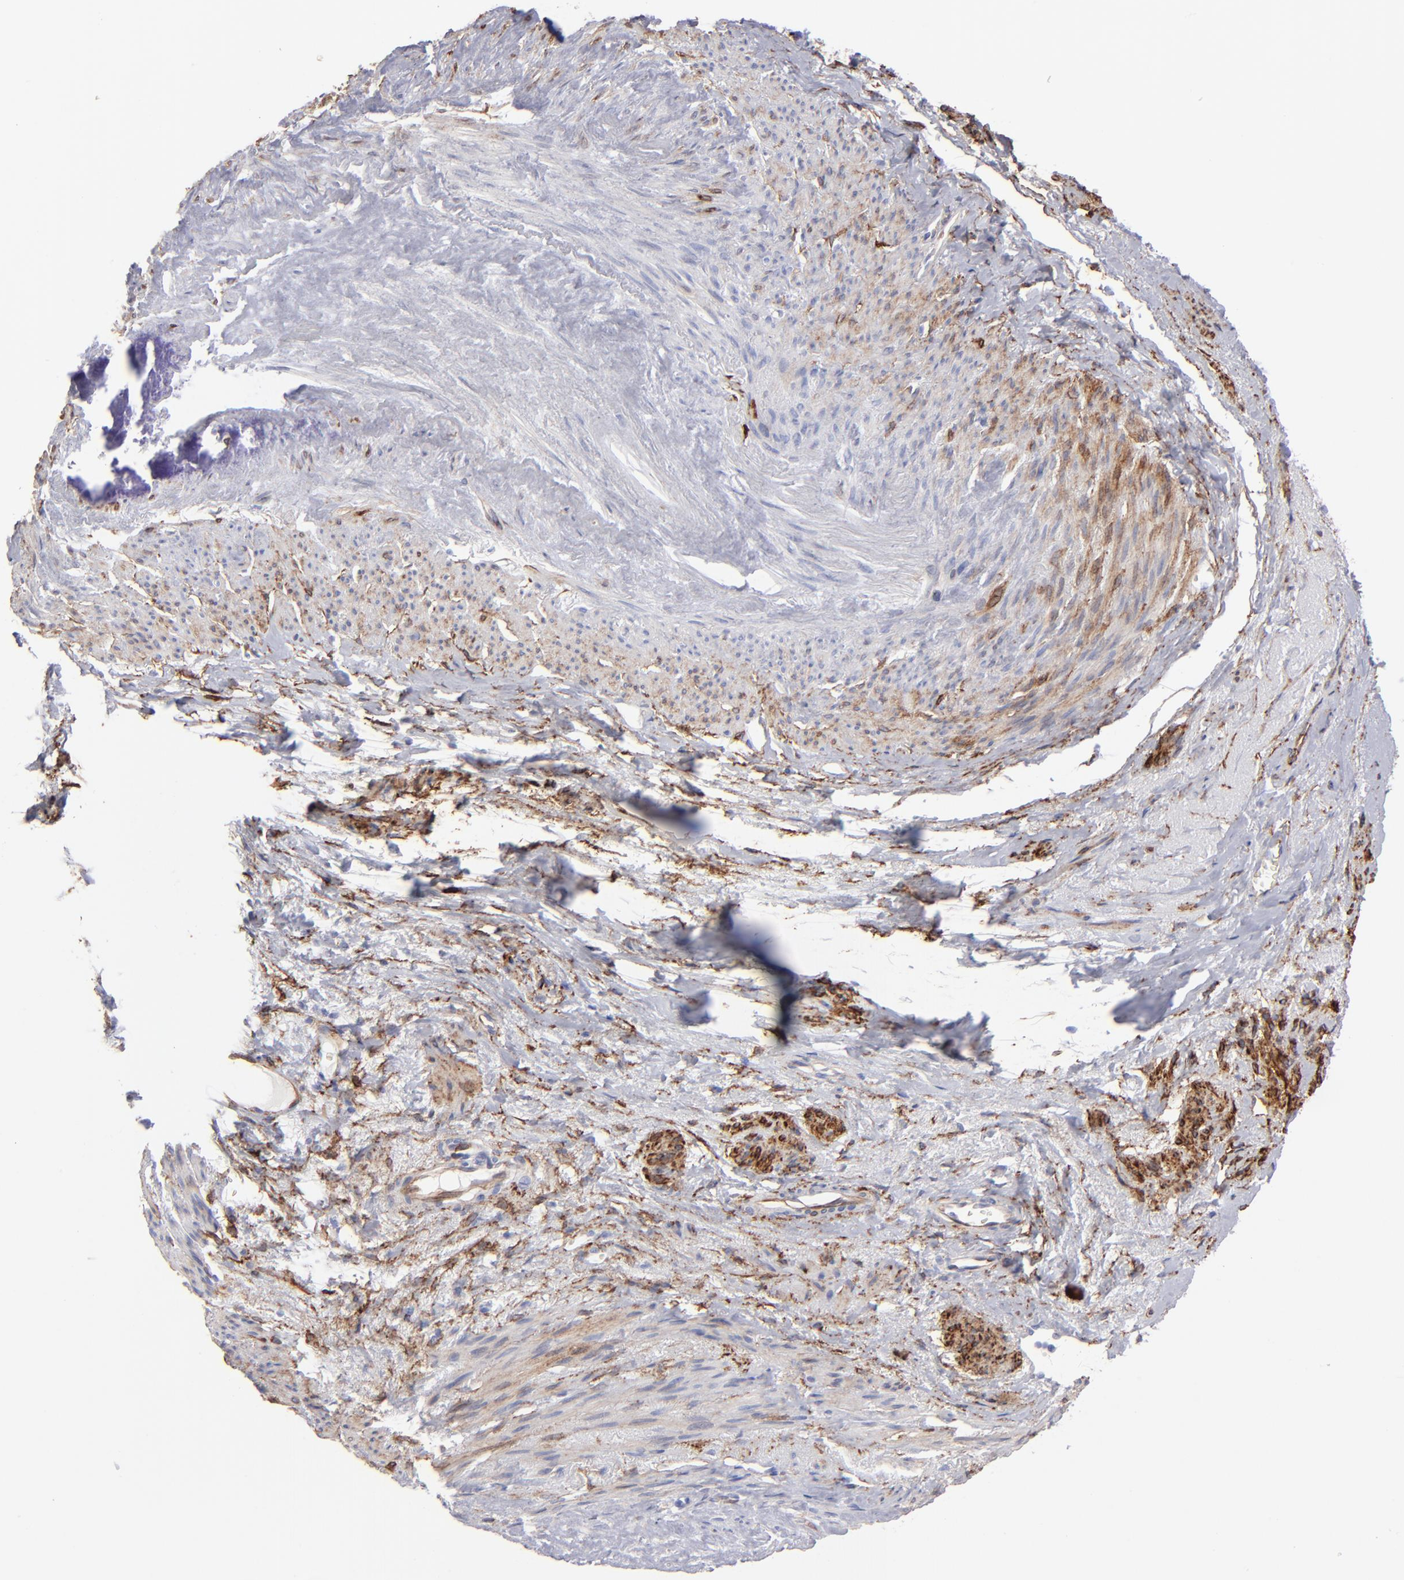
{"staining": {"intensity": "moderate", "quantity": "25%-75%", "location": "cytoplasmic/membranous"}, "tissue": "endometrial cancer", "cell_type": "Tumor cells", "image_type": "cancer", "snomed": [{"axis": "morphology", "description": "Adenocarcinoma, NOS"}, {"axis": "topography", "description": "Endometrium"}], "caption": "A histopathology image showing moderate cytoplasmic/membranous positivity in about 25%-75% of tumor cells in endometrial adenocarcinoma, as visualized by brown immunohistochemical staining.", "gene": "AHNAK2", "patient": {"sex": "female", "age": 75}}